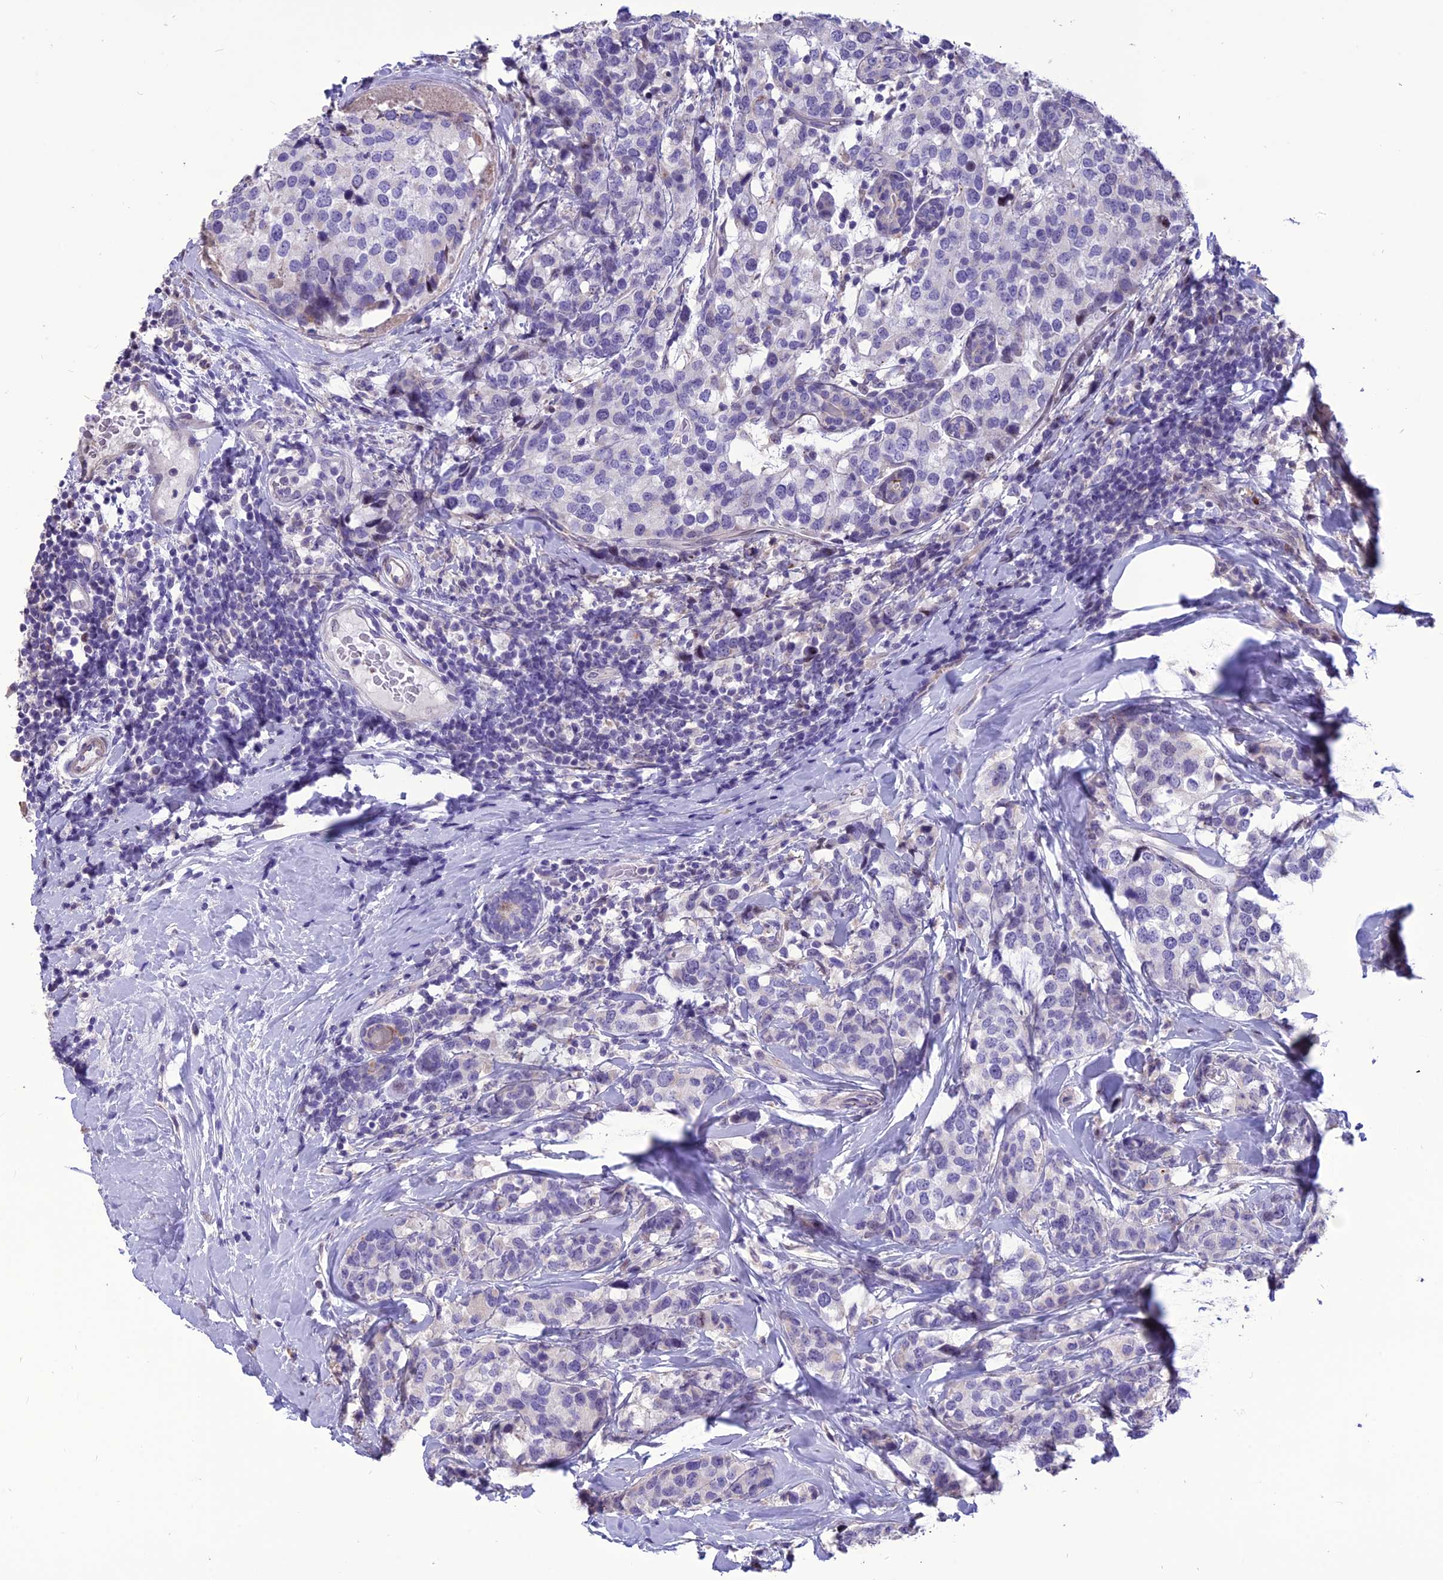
{"staining": {"intensity": "negative", "quantity": "none", "location": "none"}, "tissue": "breast cancer", "cell_type": "Tumor cells", "image_type": "cancer", "snomed": [{"axis": "morphology", "description": "Lobular carcinoma"}, {"axis": "topography", "description": "Breast"}], "caption": "A high-resolution photomicrograph shows immunohistochemistry staining of lobular carcinoma (breast), which reveals no significant positivity in tumor cells. (DAB (3,3'-diaminobenzidine) immunohistochemistry, high magnification).", "gene": "SPG21", "patient": {"sex": "female", "age": 59}}